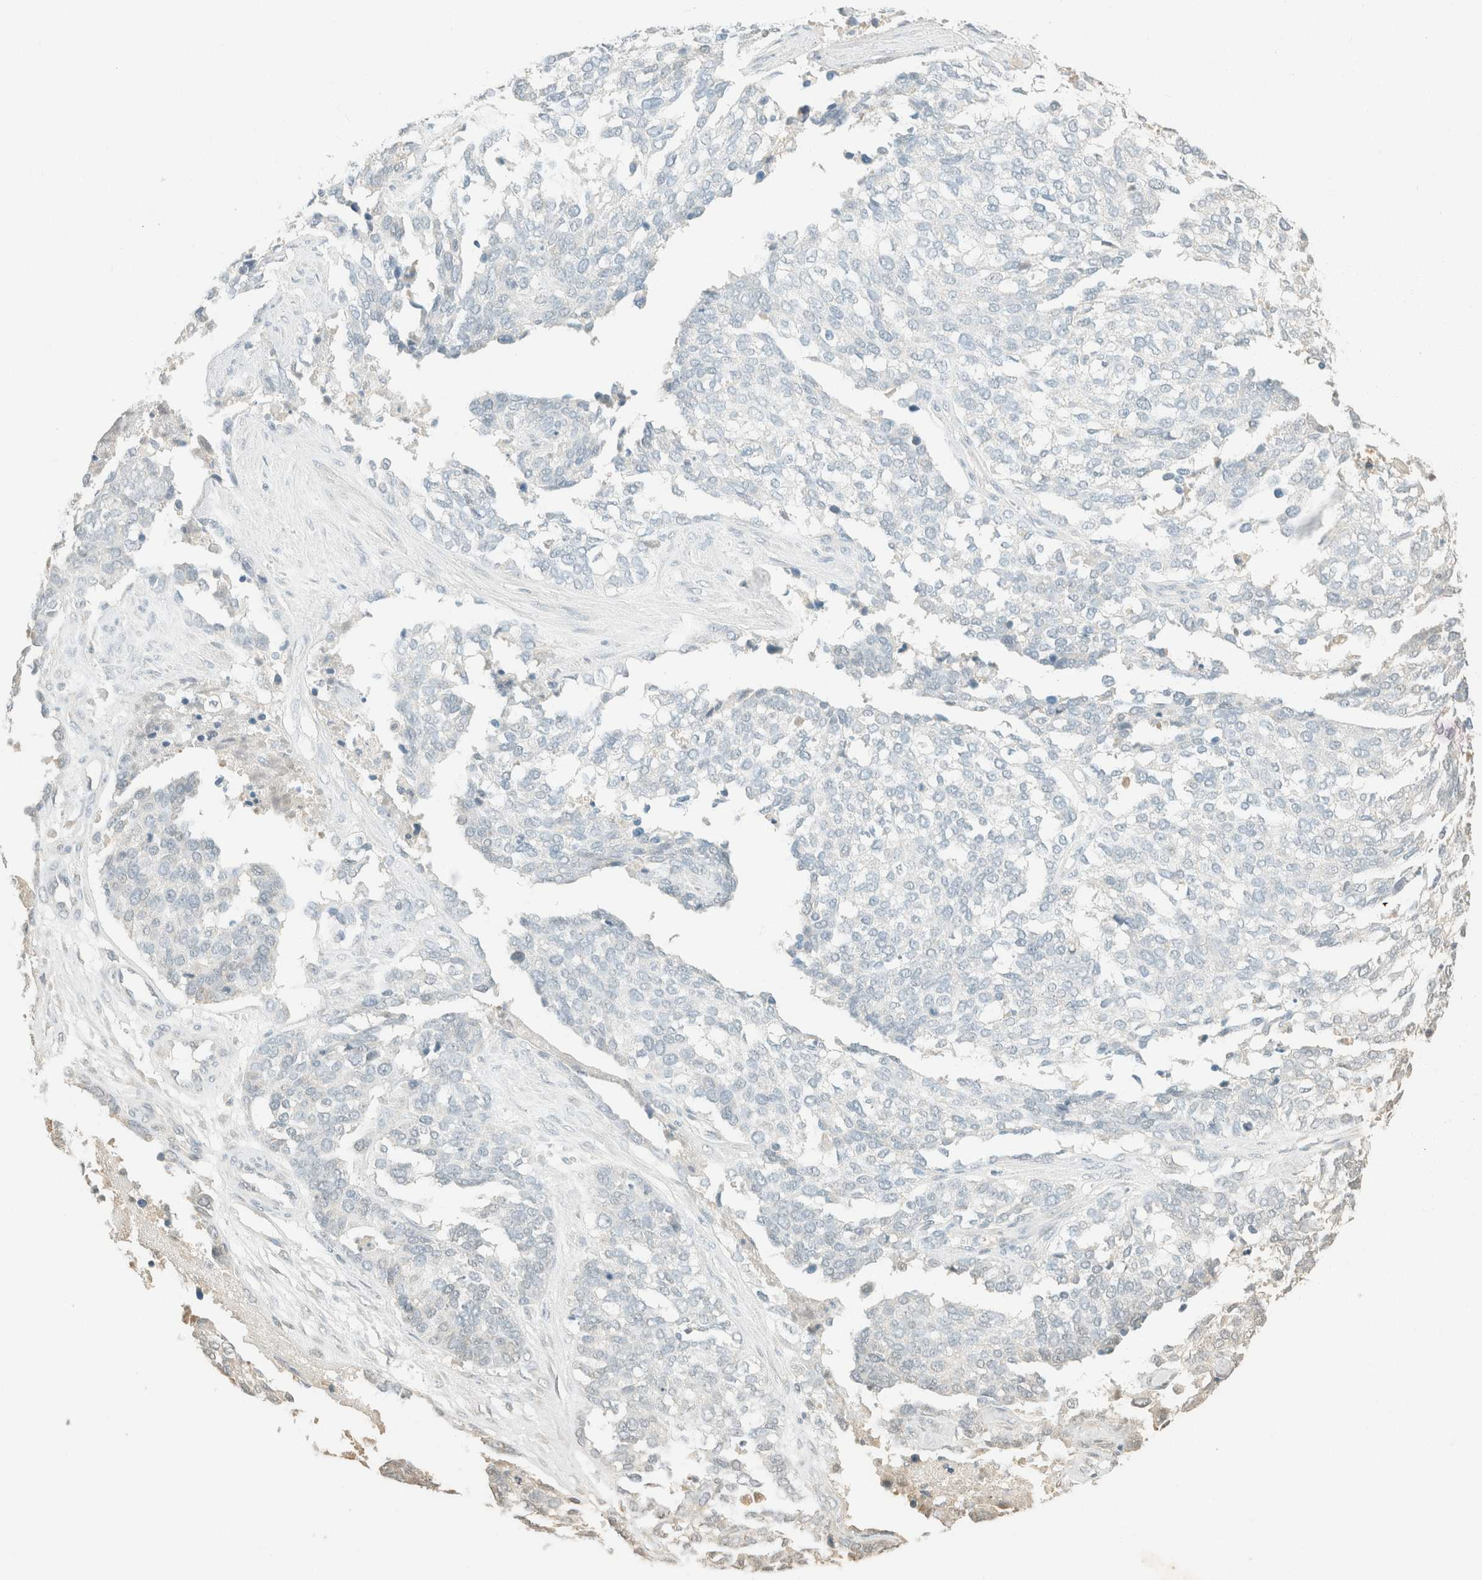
{"staining": {"intensity": "negative", "quantity": "none", "location": "none"}, "tissue": "ovarian cancer", "cell_type": "Tumor cells", "image_type": "cancer", "snomed": [{"axis": "morphology", "description": "Cystadenocarcinoma, serous, NOS"}, {"axis": "topography", "description": "Ovary"}], "caption": "Tumor cells are negative for brown protein staining in serous cystadenocarcinoma (ovarian).", "gene": "GPA33", "patient": {"sex": "female", "age": 44}}